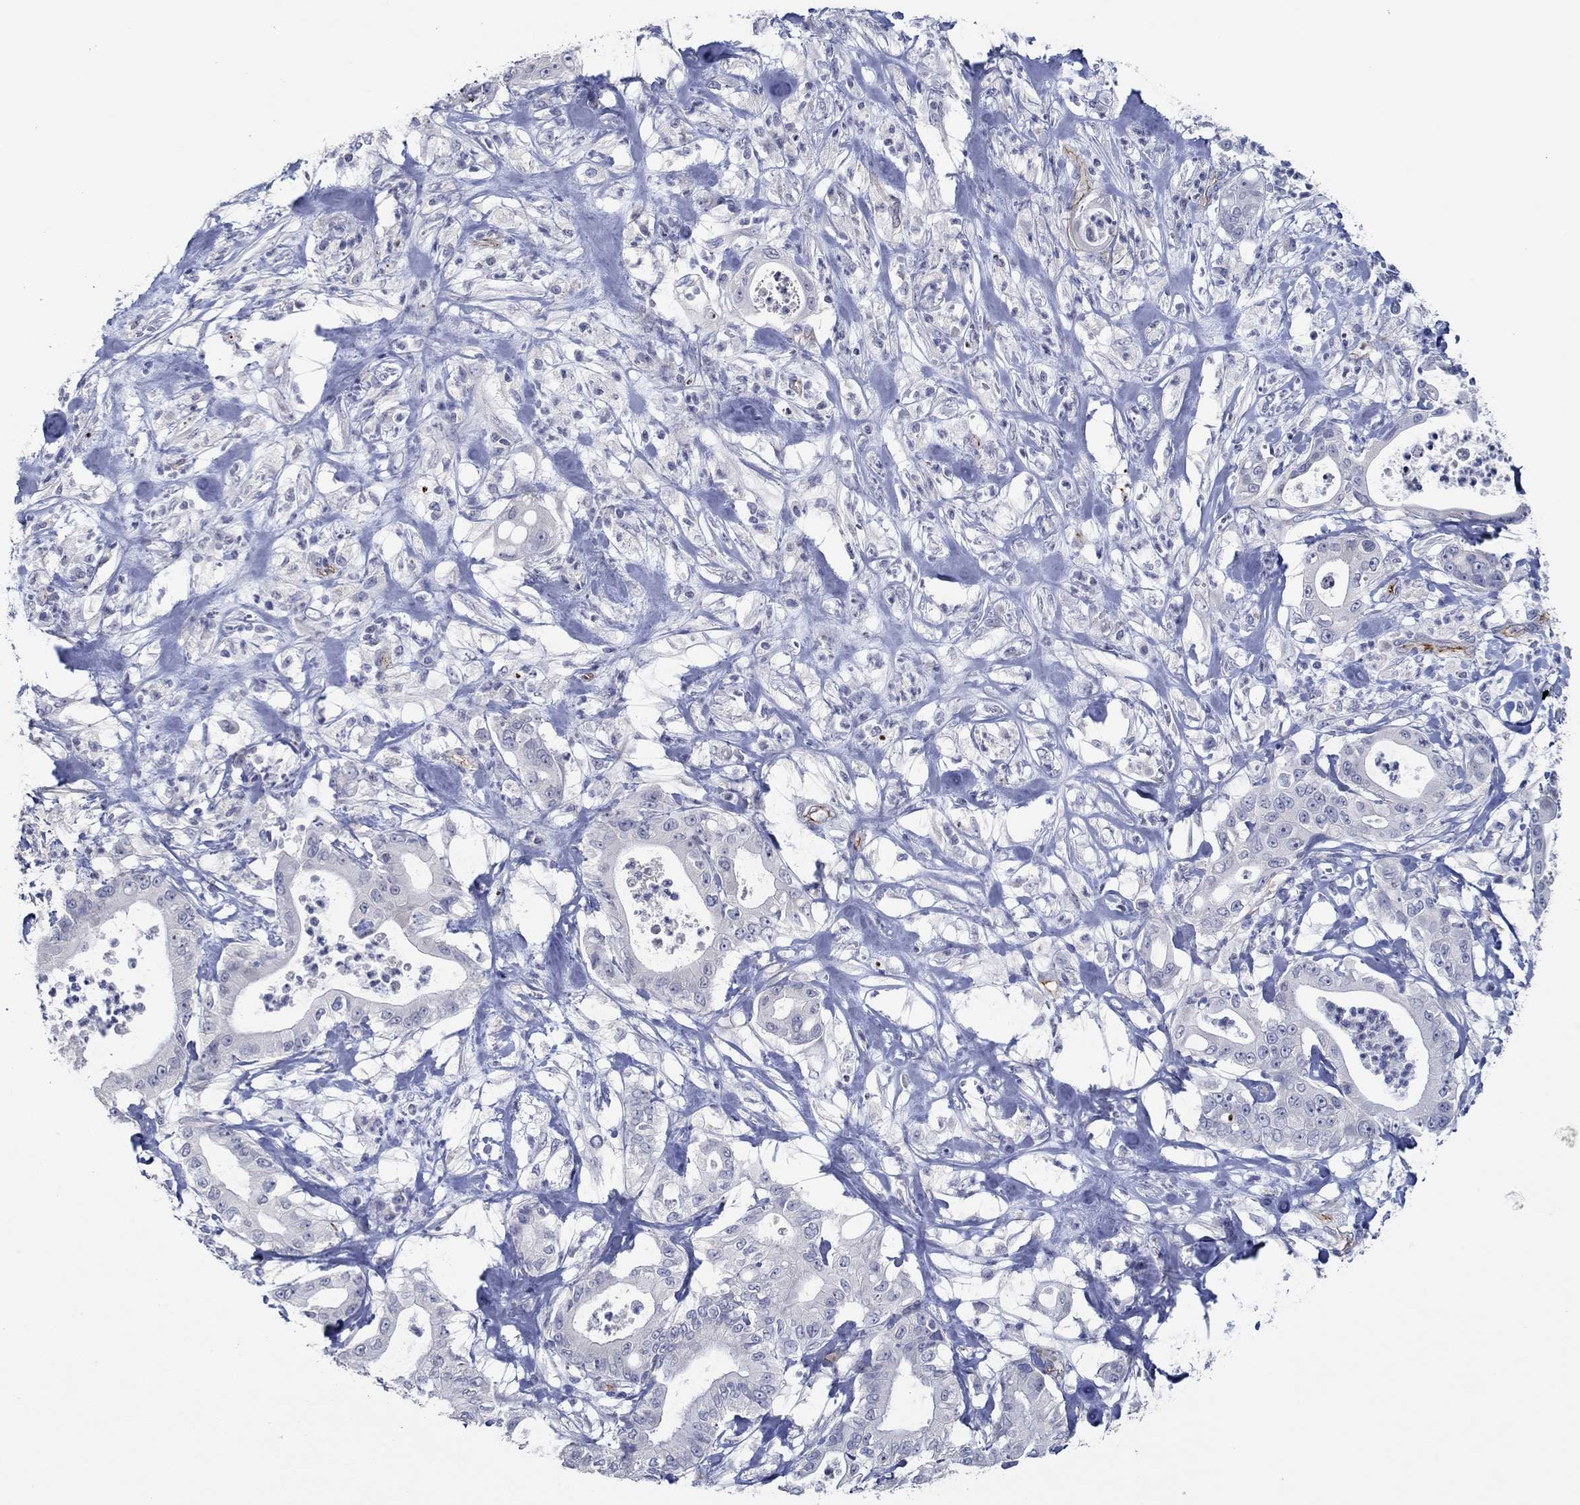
{"staining": {"intensity": "negative", "quantity": "none", "location": "none"}, "tissue": "pancreatic cancer", "cell_type": "Tumor cells", "image_type": "cancer", "snomed": [{"axis": "morphology", "description": "Adenocarcinoma, NOS"}, {"axis": "topography", "description": "Pancreas"}], "caption": "Immunohistochemistry (IHC) photomicrograph of human pancreatic cancer stained for a protein (brown), which displays no staining in tumor cells.", "gene": "GJA5", "patient": {"sex": "male", "age": 71}}